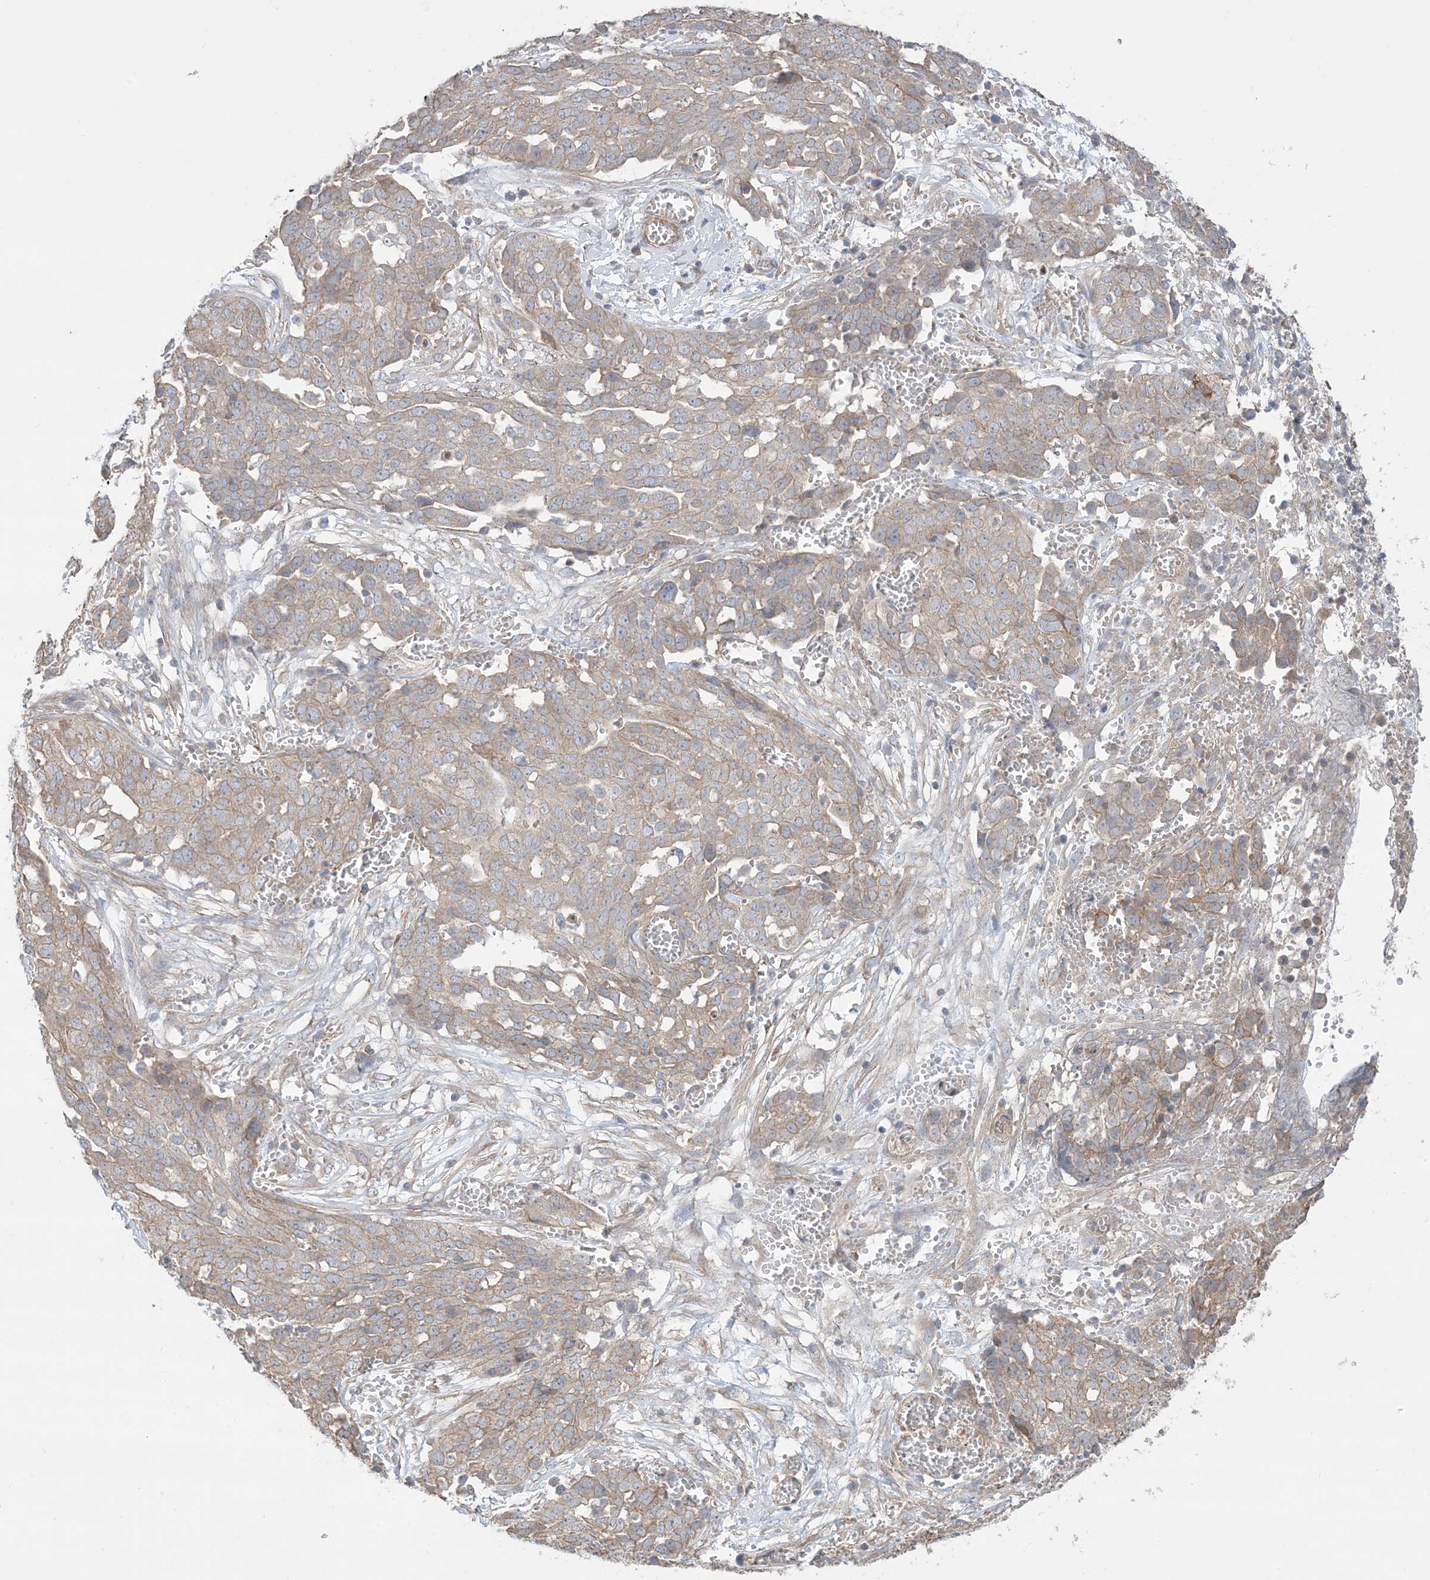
{"staining": {"intensity": "weak", "quantity": "25%-75%", "location": "cytoplasmic/membranous"}, "tissue": "ovarian cancer", "cell_type": "Tumor cells", "image_type": "cancer", "snomed": [{"axis": "morphology", "description": "Cystadenocarcinoma, serous, NOS"}, {"axis": "topography", "description": "Soft tissue"}, {"axis": "topography", "description": "Ovary"}], "caption": "Ovarian cancer (serous cystadenocarcinoma) stained for a protein demonstrates weak cytoplasmic/membranous positivity in tumor cells.", "gene": "CCNY", "patient": {"sex": "female", "age": 57}}